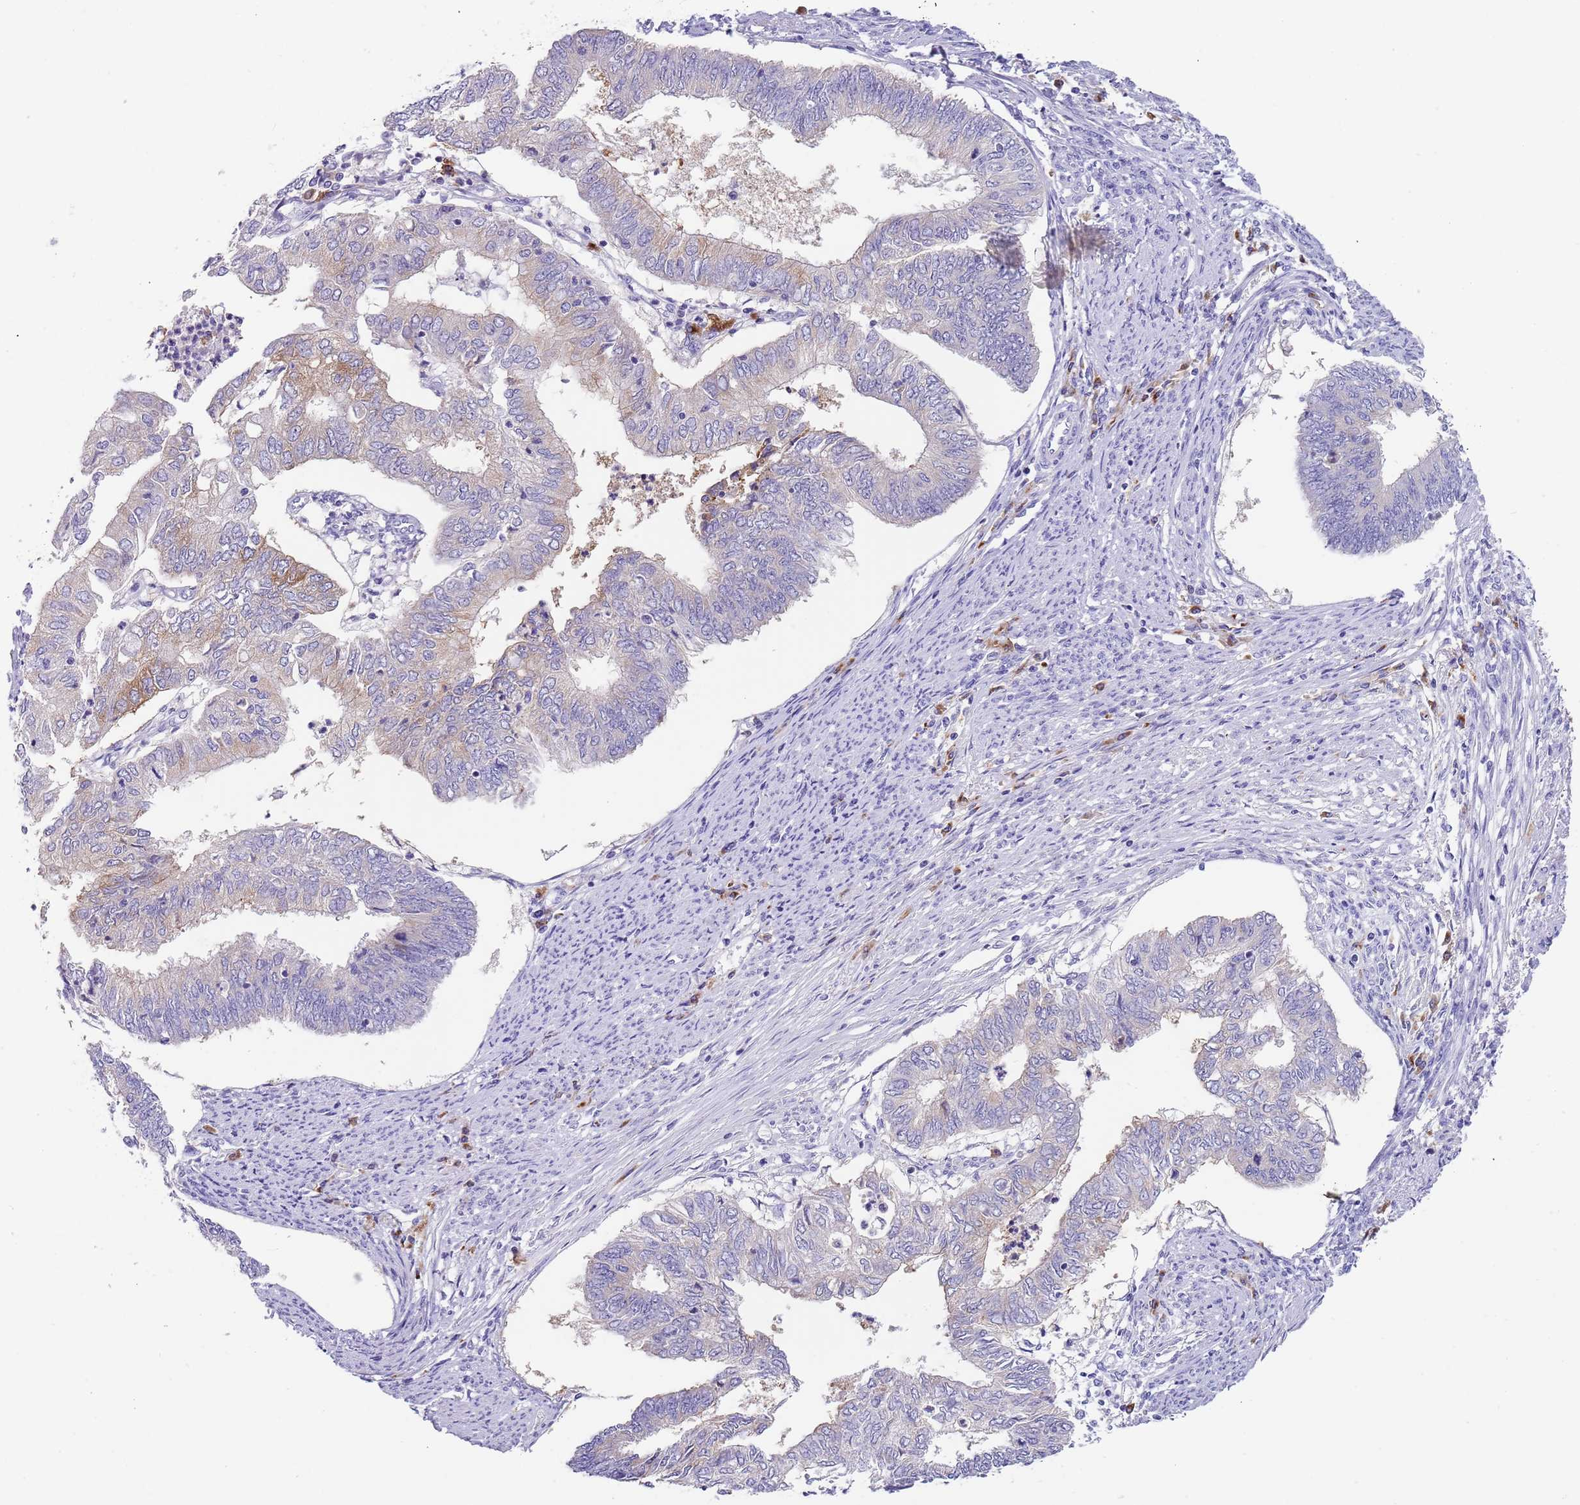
{"staining": {"intensity": "negative", "quantity": "none", "location": "none"}, "tissue": "endometrial cancer", "cell_type": "Tumor cells", "image_type": "cancer", "snomed": [{"axis": "morphology", "description": "Adenocarcinoma, NOS"}, {"axis": "topography", "description": "Endometrium"}], "caption": "IHC of endometrial cancer demonstrates no expression in tumor cells. (DAB IHC, high magnification).", "gene": "TYW1", "patient": {"sex": "female", "age": 68}}